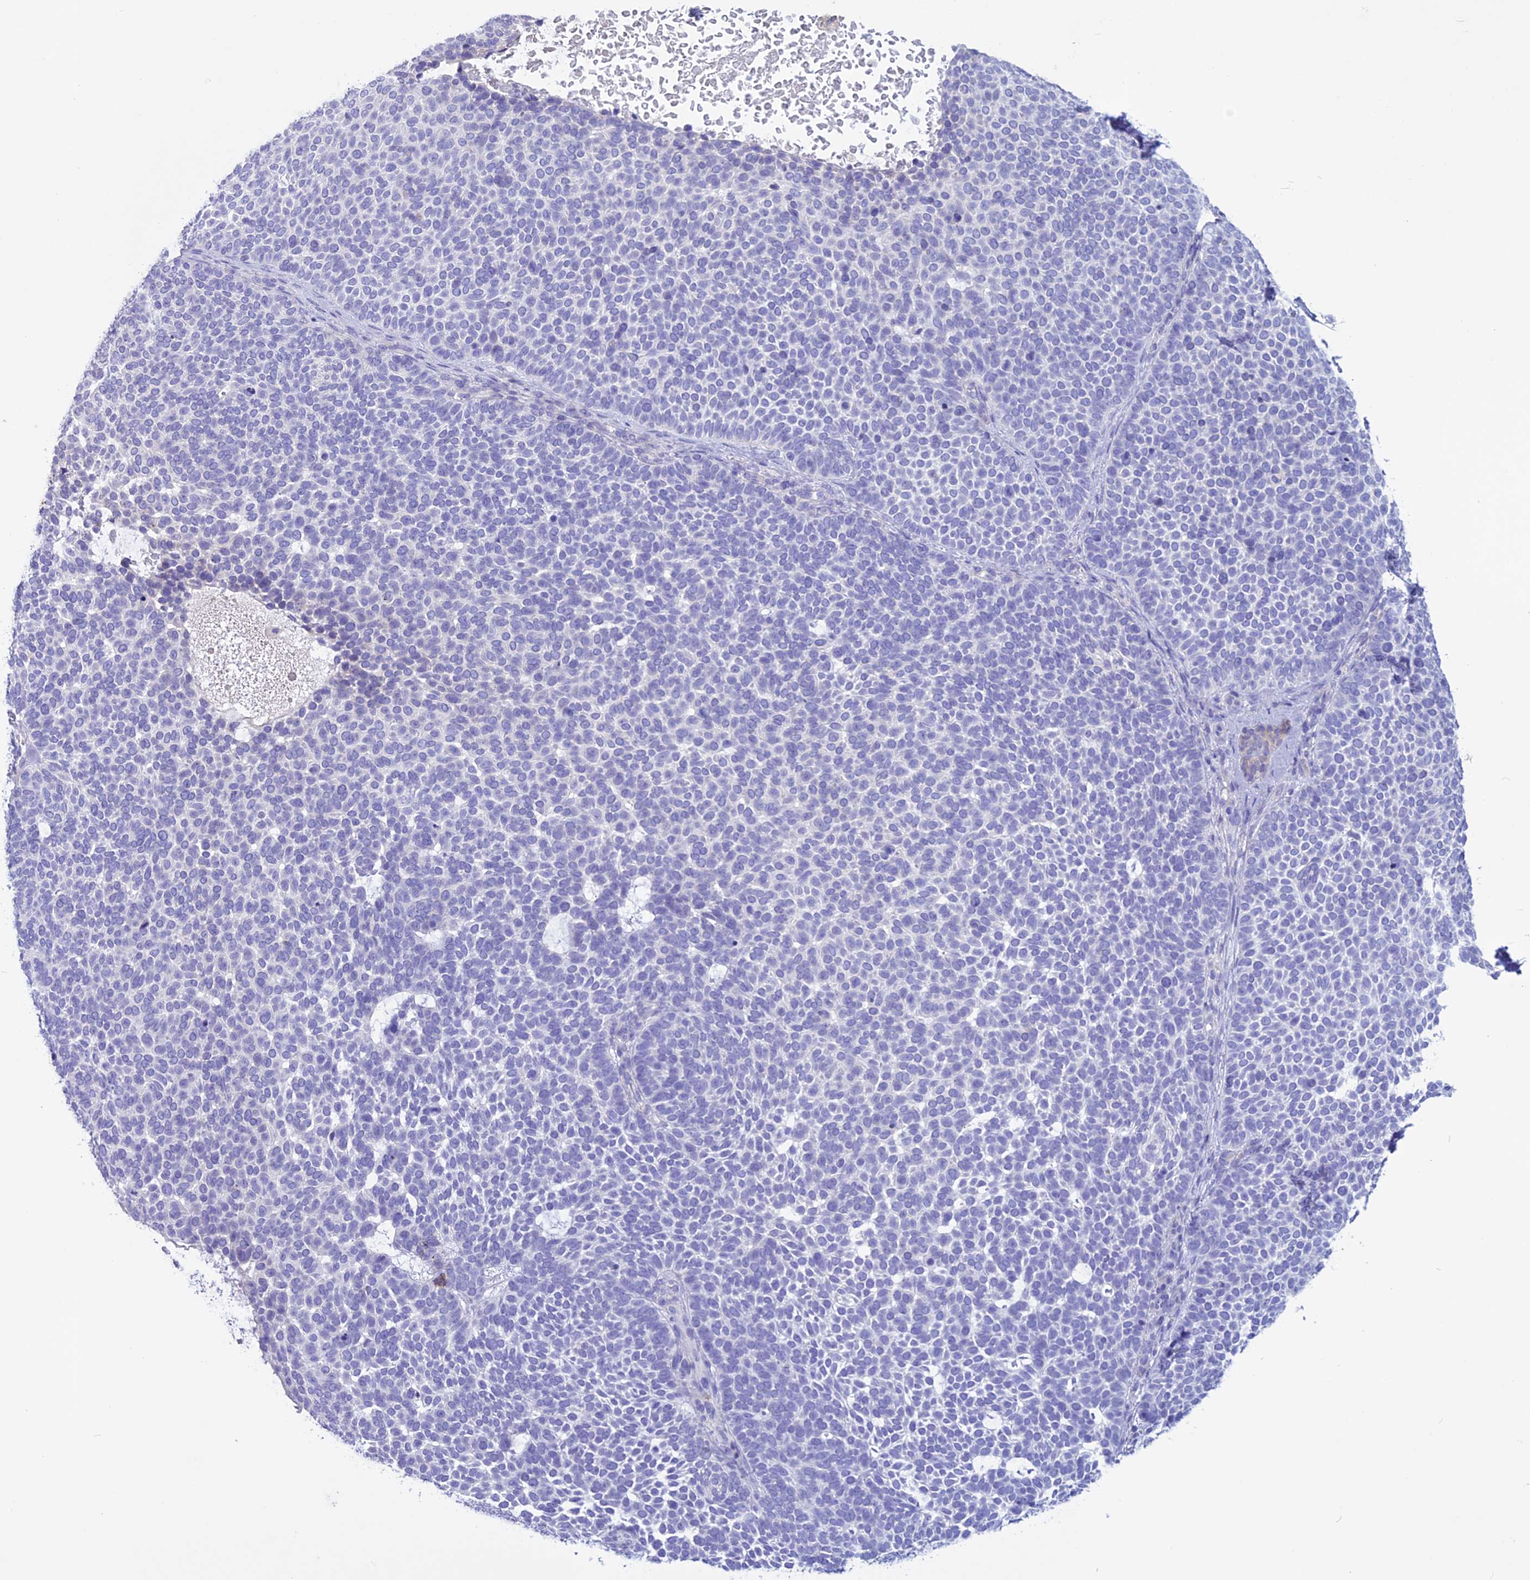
{"staining": {"intensity": "negative", "quantity": "none", "location": "none"}, "tissue": "skin cancer", "cell_type": "Tumor cells", "image_type": "cancer", "snomed": [{"axis": "morphology", "description": "Basal cell carcinoma"}, {"axis": "topography", "description": "Skin"}], "caption": "Tumor cells are negative for protein expression in human skin basal cell carcinoma.", "gene": "CLEC2L", "patient": {"sex": "female", "age": 77}}